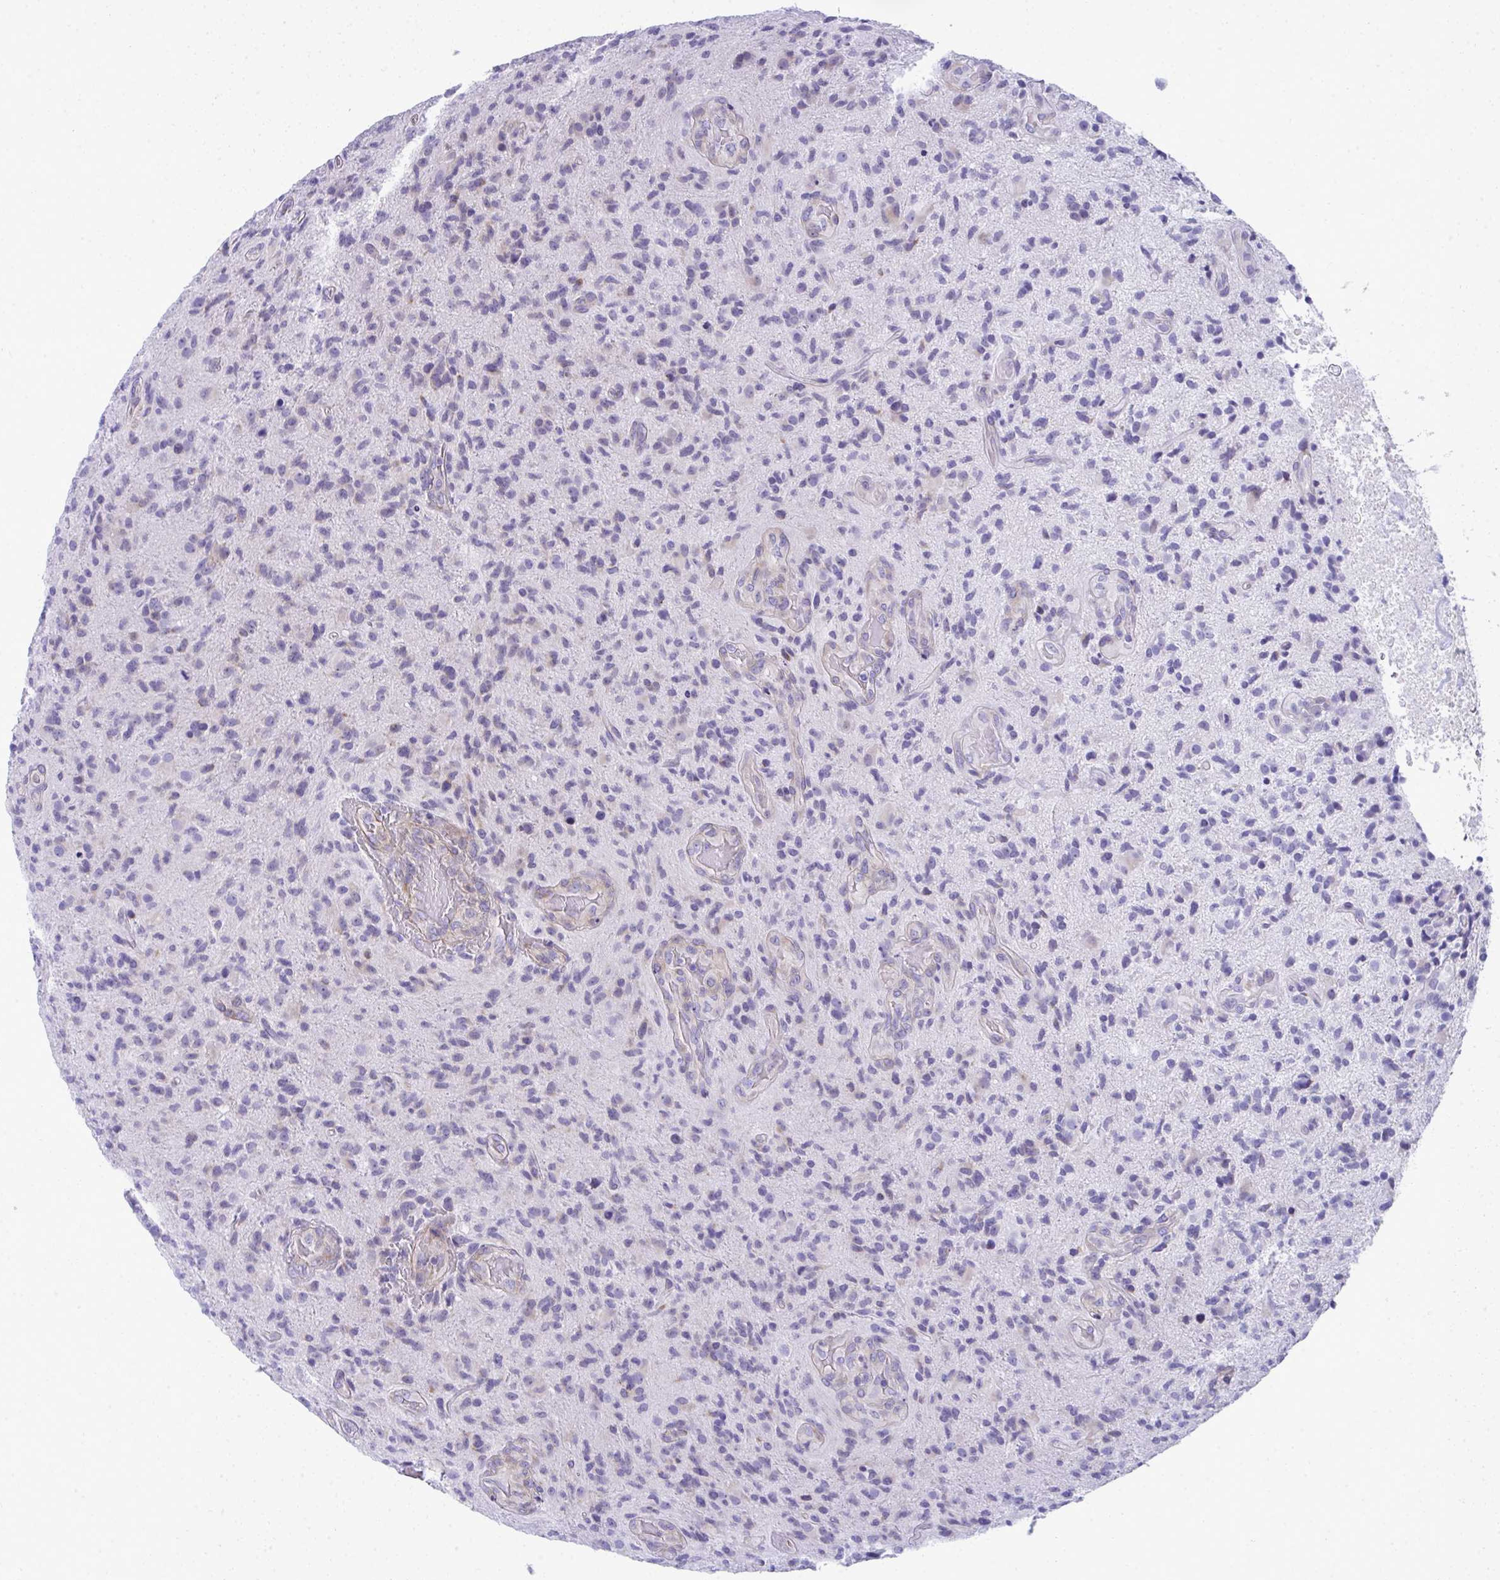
{"staining": {"intensity": "negative", "quantity": "none", "location": "none"}, "tissue": "glioma", "cell_type": "Tumor cells", "image_type": "cancer", "snomed": [{"axis": "morphology", "description": "Glioma, malignant, High grade"}, {"axis": "topography", "description": "Brain"}], "caption": "This is an immunohistochemistry (IHC) histopathology image of human glioma. There is no expression in tumor cells.", "gene": "PUS7L", "patient": {"sex": "male", "age": 55}}